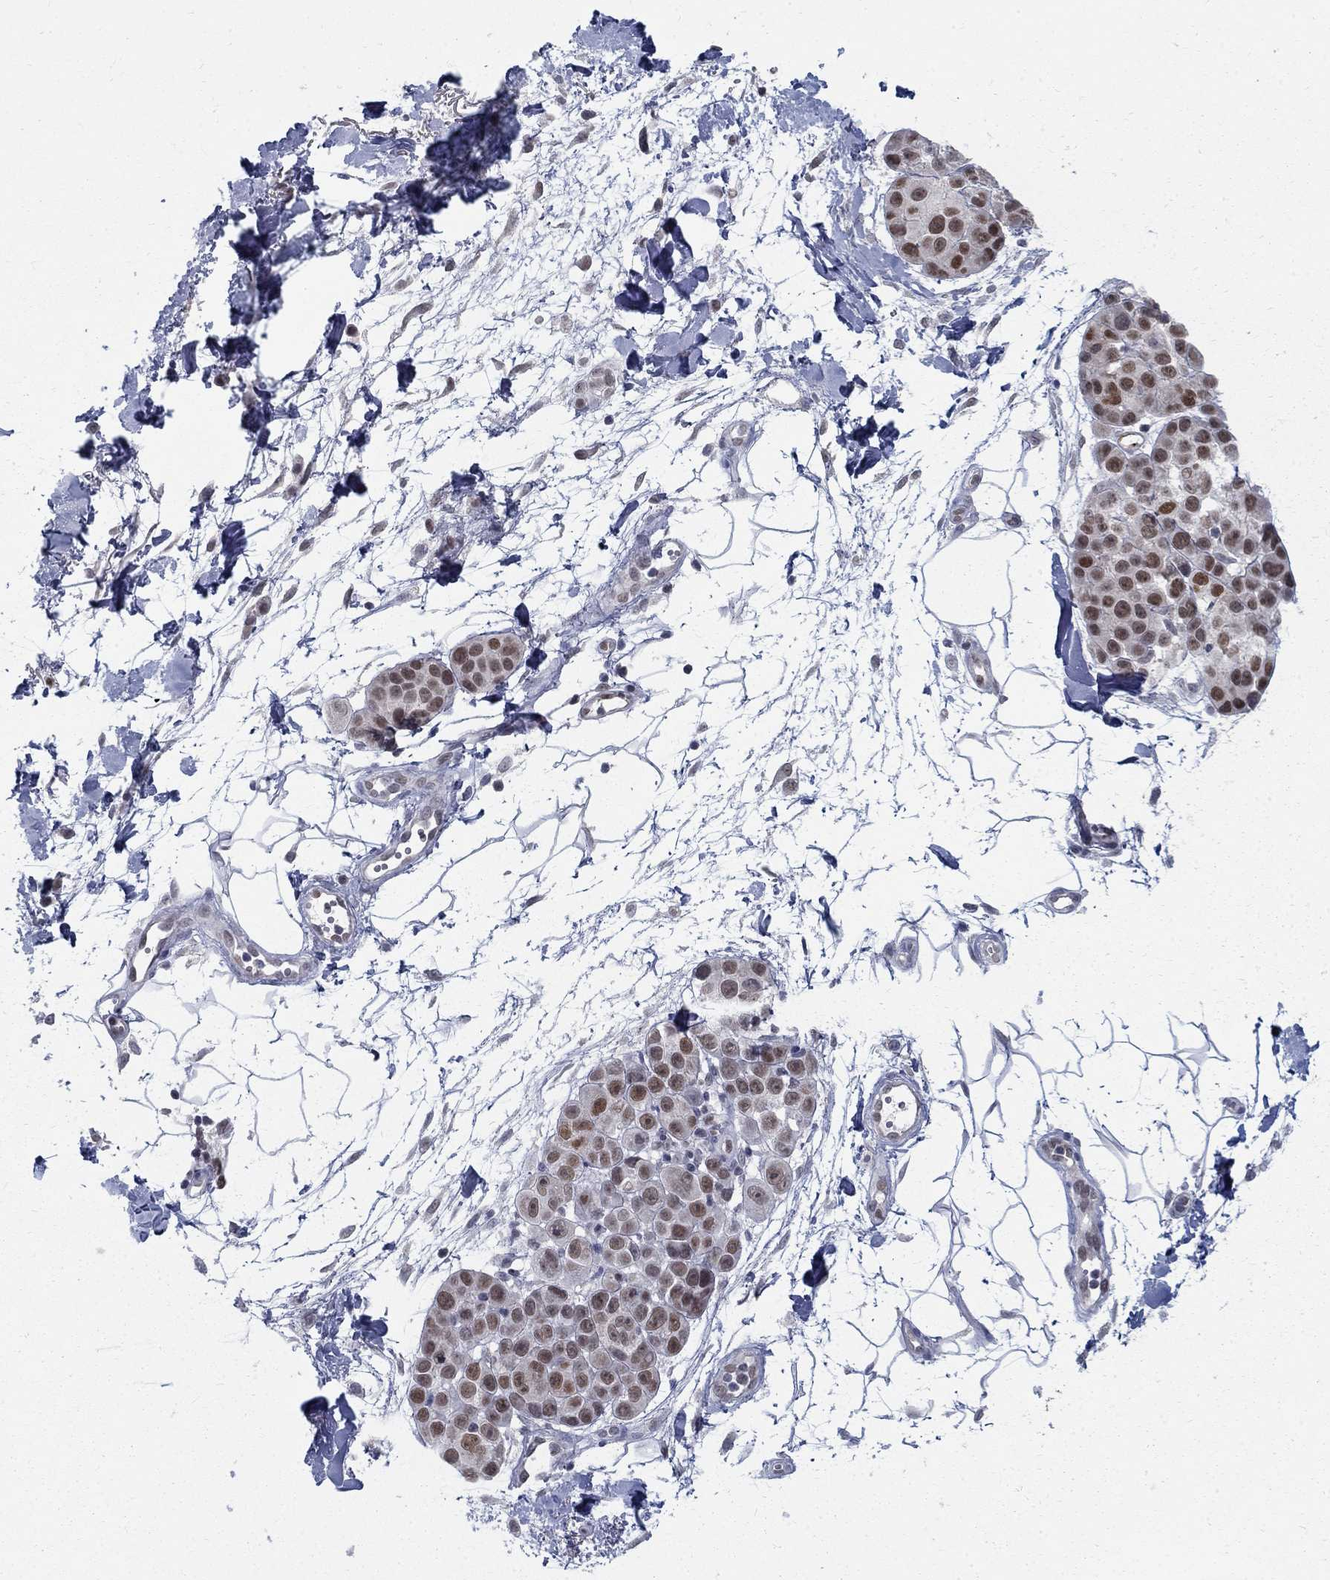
{"staining": {"intensity": "moderate", "quantity": "25%-75%", "location": "nuclear"}, "tissue": "melanoma", "cell_type": "Tumor cells", "image_type": "cancer", "snomed": [{"axis": "morphology", "description": "Malignant melanoma, NOS"}, {"axis": "topography", "description": "Skin"}], "caption": "Tumor cells demonstrate moderate nuclear positivity in about 25%-75% of cells in malignant melanoma. Ihc stains the protein in brown and the nuclei are stained blue.", "gene": "GCFC2", "patient": {"sex": "female", "age": 86}}